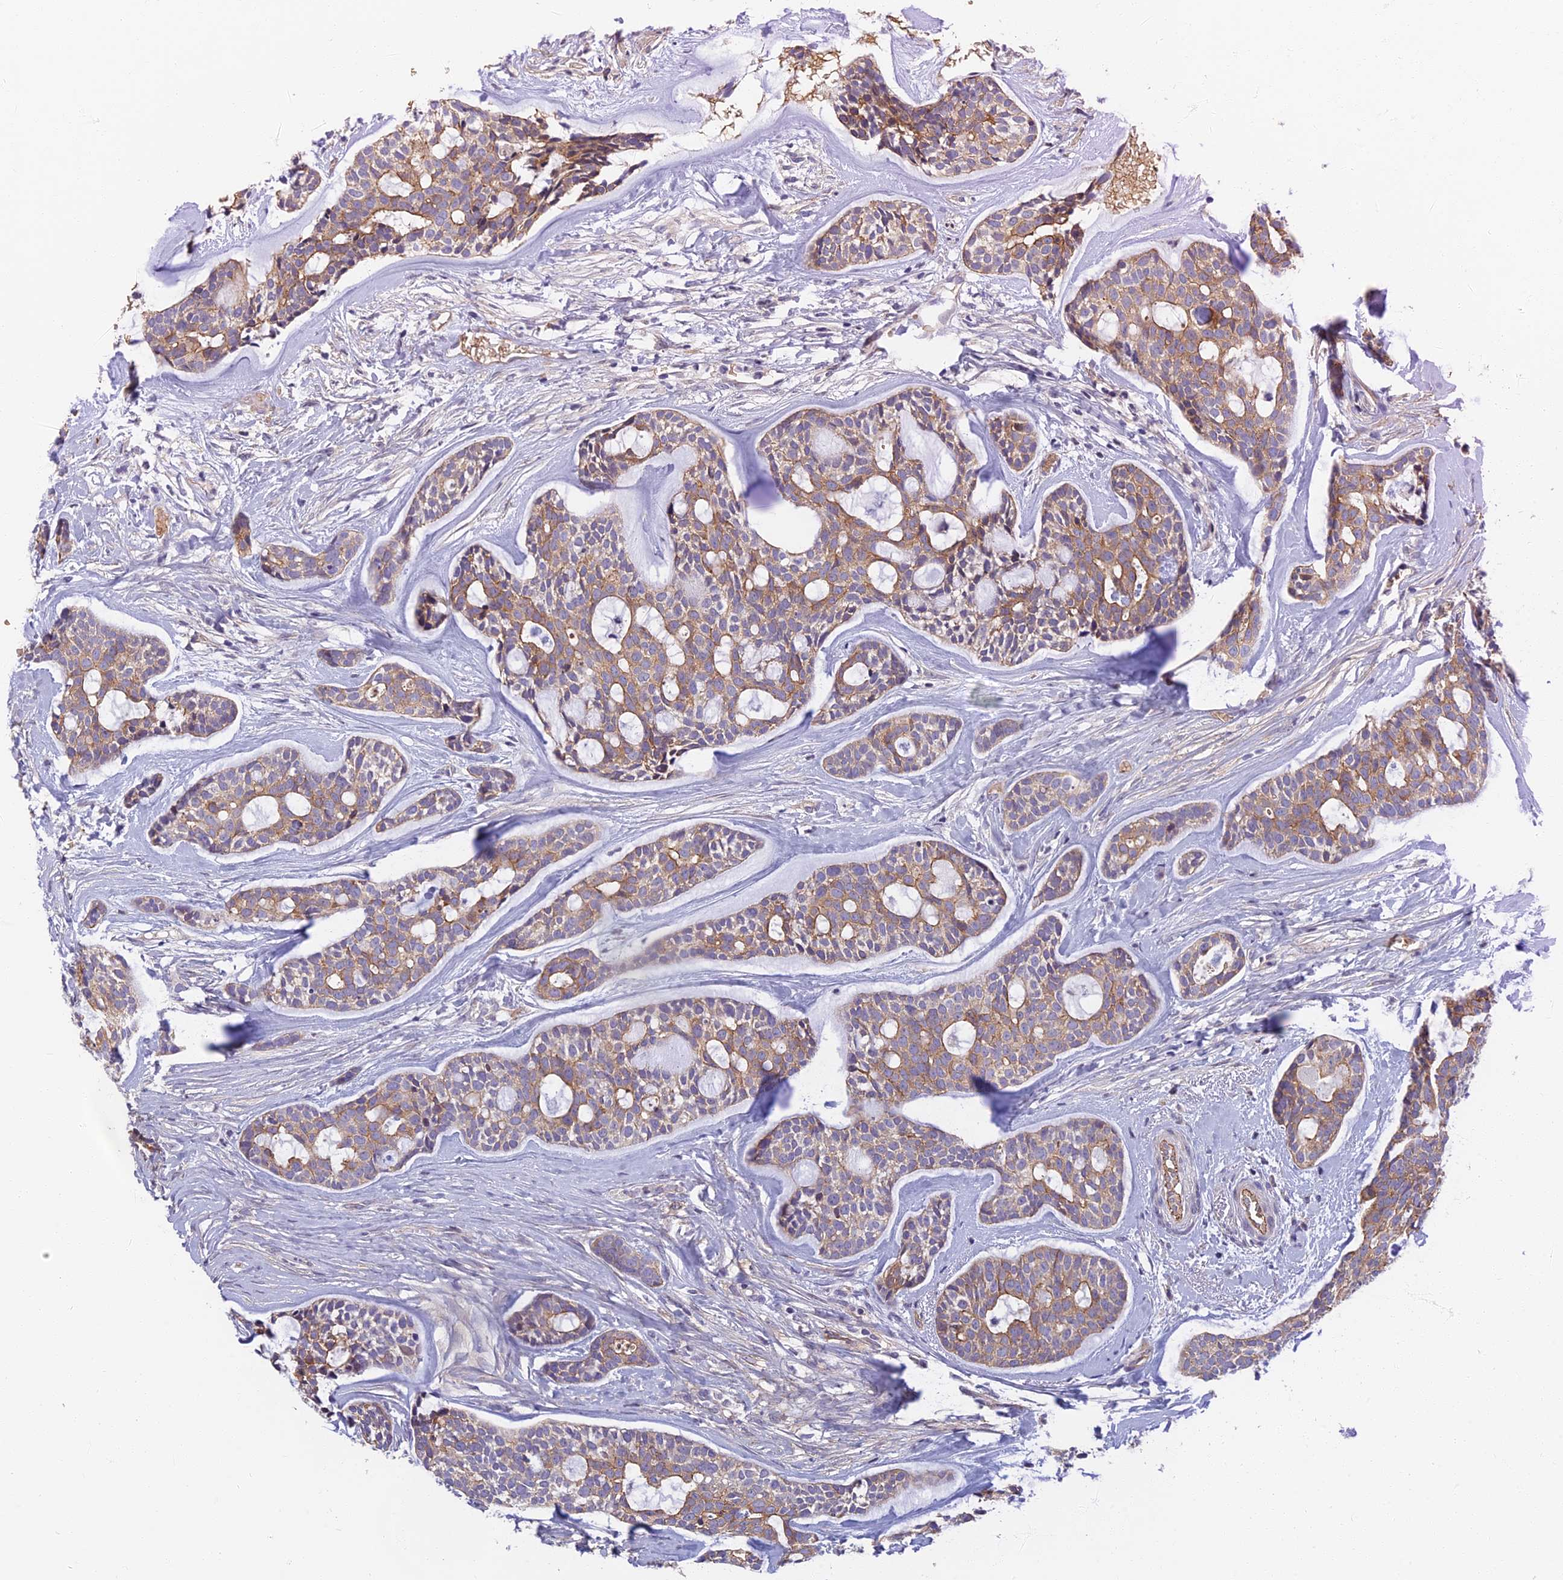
{"staining": {"intensity": "moderate", "quantity": "25%-75%", "location": "cytoplasmic/membranous"}, "tissue": "head and neck cancer", "cell_type": "Tumor cells", "image_type": "cancer", "snomed": [{"axis": "morphology", "description": "Normal tissue, NOS"}, {"axis": "morphology", "description": "Adenocarcinoma, NOS"}, {"axis": "topography", "description": "Subcutis"}, {"axis": "topography", "description": "Nasopharynx"}, {"axis": "topography", "description": "Head-Neck"}], "caption": "An image of human head and neck cancer stained for a protein displays moderate cytoplasmic/membranous brown staining in tumor cells.", "gene": "RHBDL2", "patient": {"sex": "female", "age": 73}}